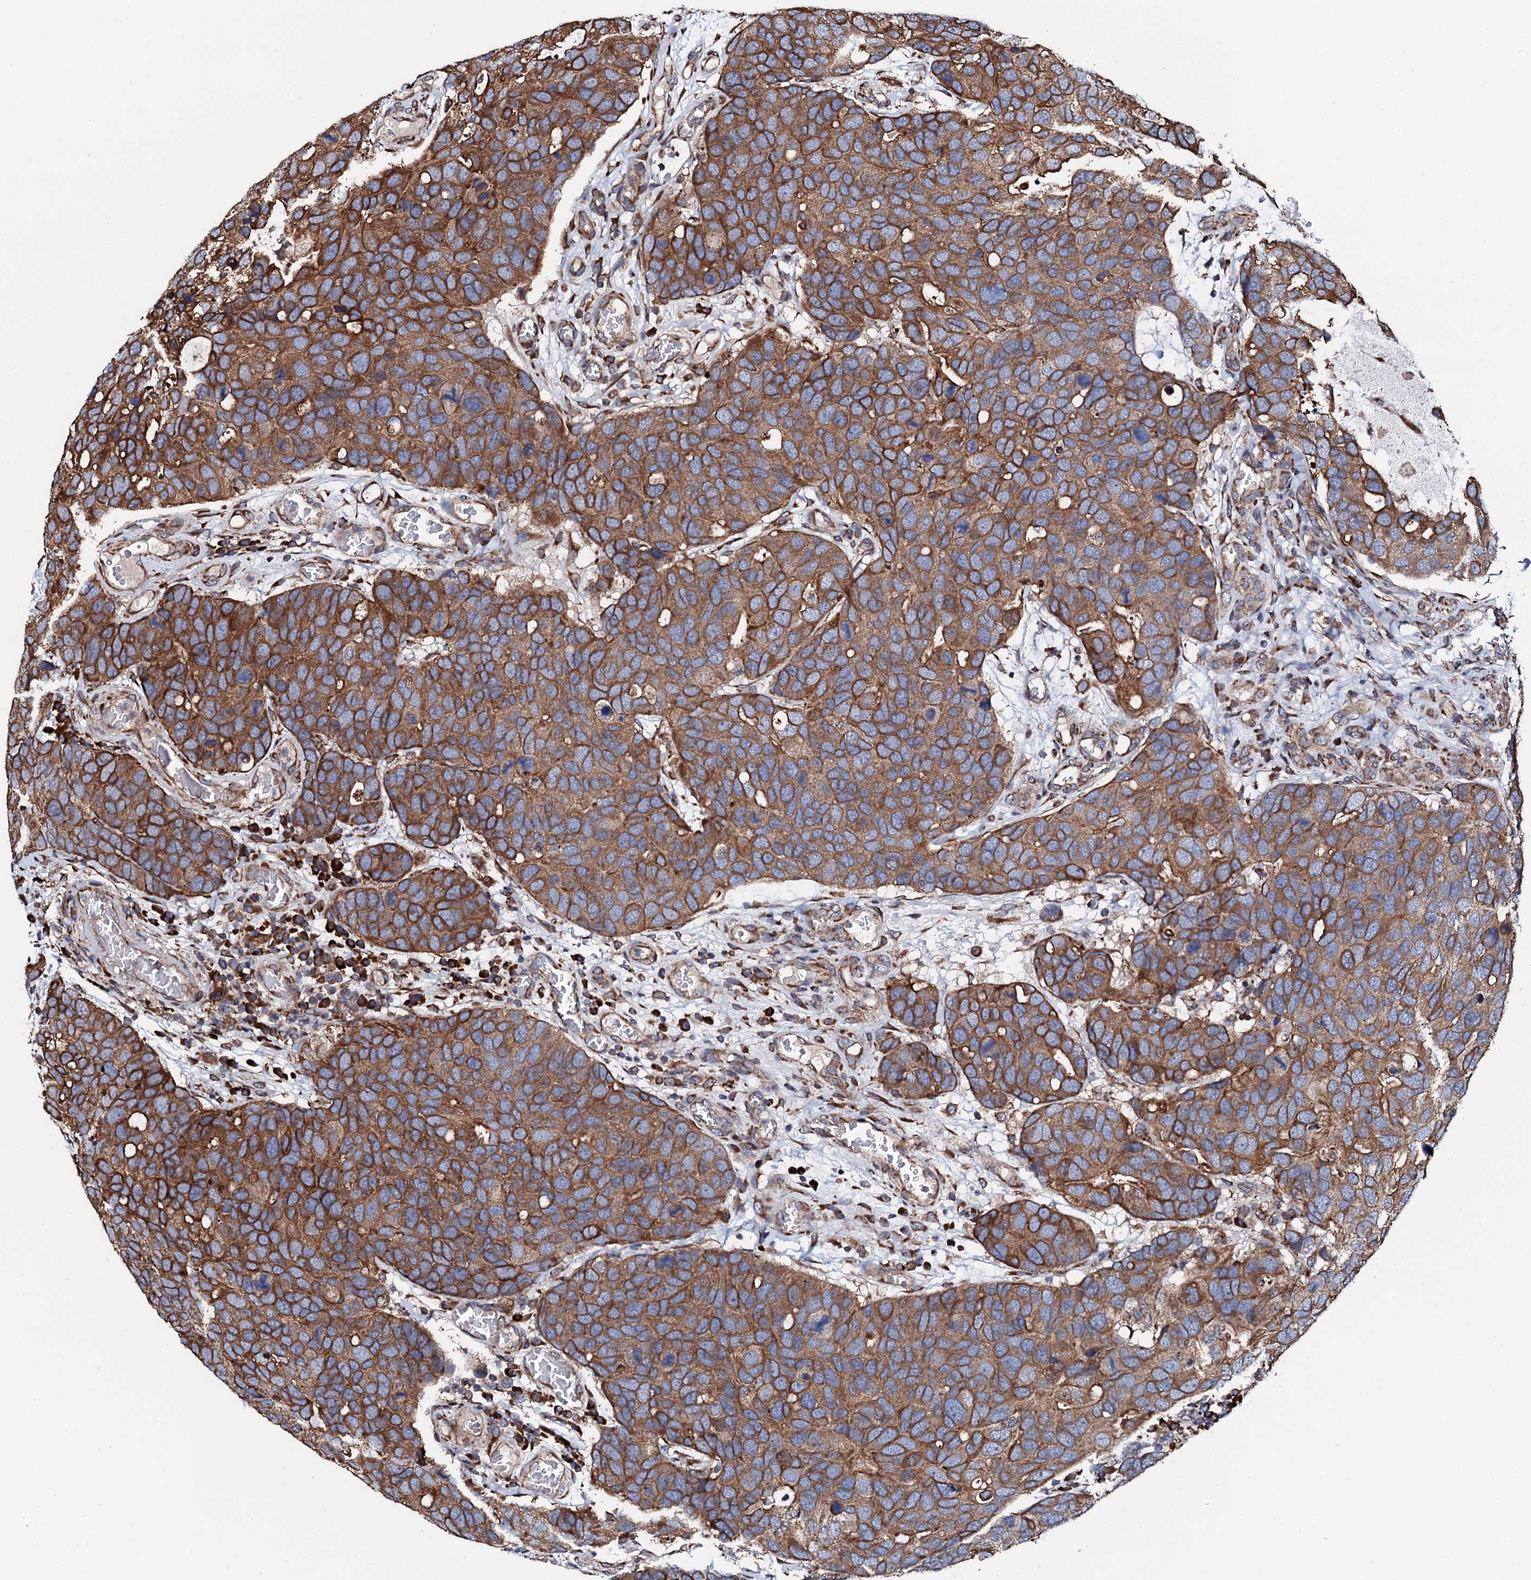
{"staining": {"intensity": "moderate", "quantity": ">75%", "location": "cytoplasmic/membranous"}, "tissue": "breast cancer", "cell_type": "Tumor cells", "image_type": "cancer", "snomed": [{"axis": "morphology", "description": "Duct carcinoma"}, {"axis": "topography", "description": "Breast"}], "caption": "Human breast infiltrating ductal carcinoma stained with a brown dye reveals moderate cytoplasmic/membranous positive expression in approximately >75% of tumor cells.", "gene": "CKAP5", "patient": {"sex": "female", "age": 83}}